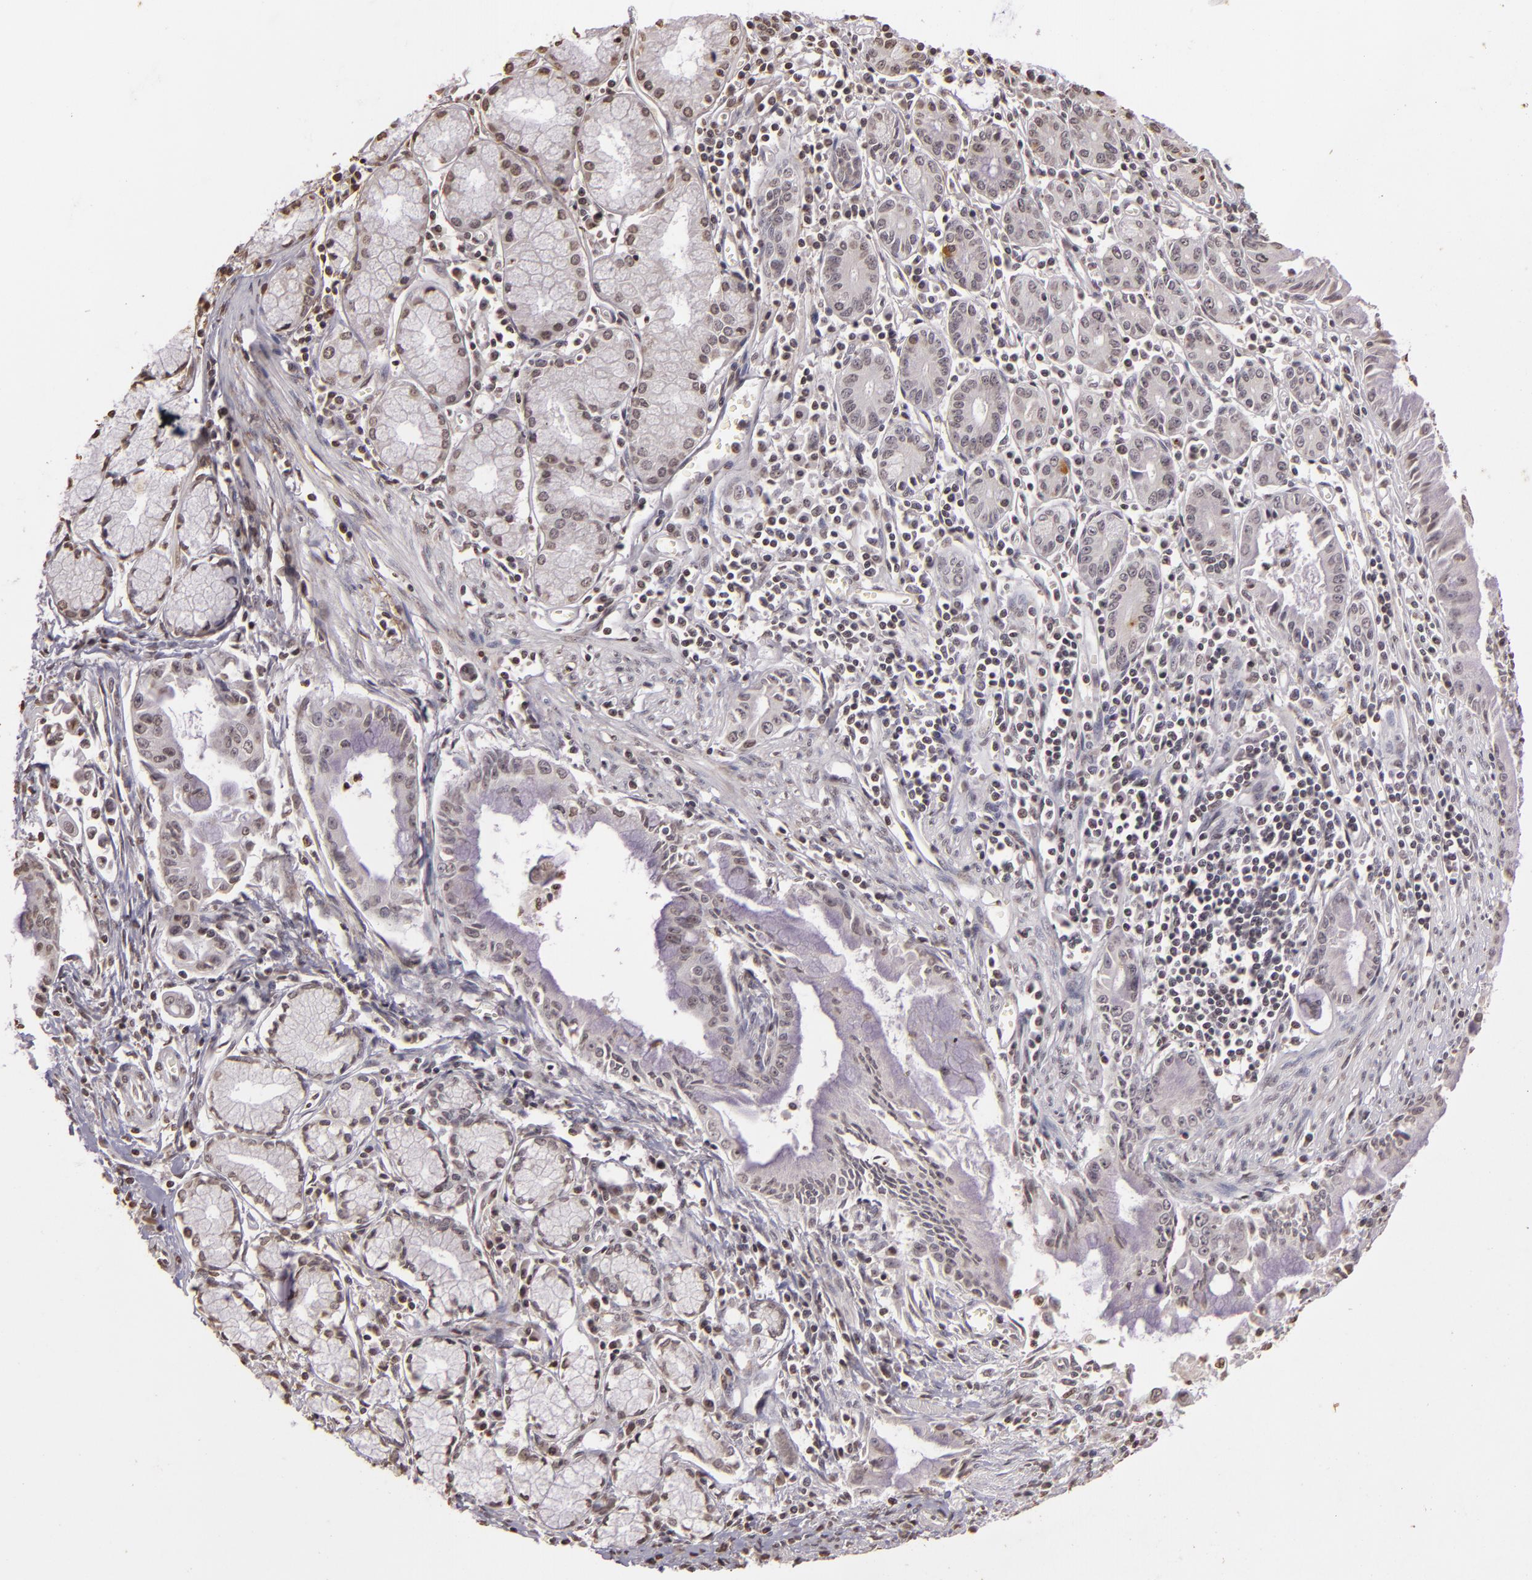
{"staining": {"intensity": "weak", "quantity": ">75%", "location": "nuclear"}, "tissue": "pancreatic cancer", "cell_type": "Tumor cells", "image_type": "cancer", "snomed": [{"axis": "morphology", "description": "Adenocarcinoma, NOS"}, {"axis": "topography", "description": "Pancreas"}], "caption": "A low amount of weak nuclear staining is seen in about >75% of tumor cells in adenocarcinoma (pancreatic) tissue.", "gene": "THRB", "patient": {"sex": "male", "age": 59}}